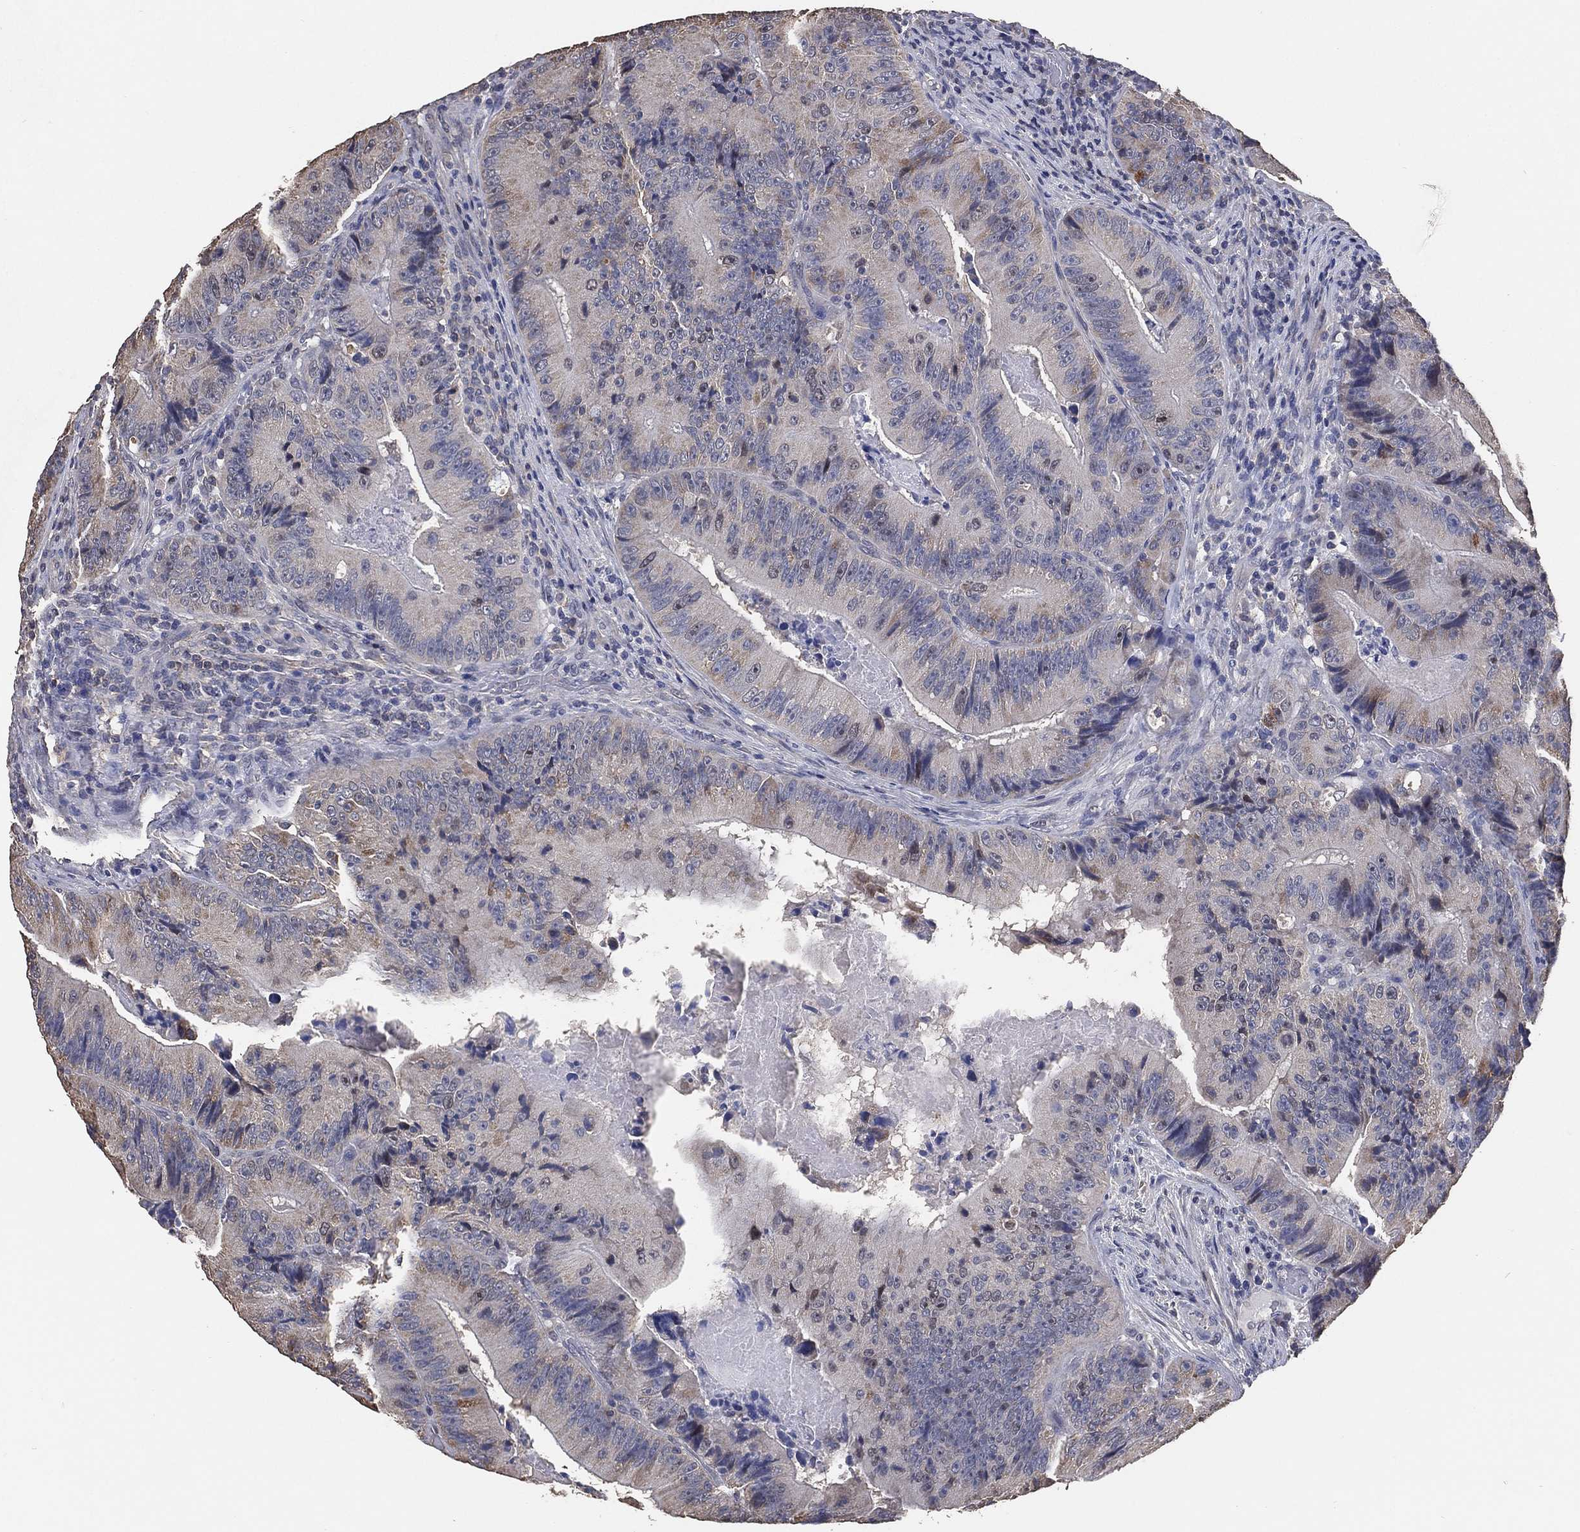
{"staining": {"intensity": "weak", "quantity": "<25%", "location": "cytoplasmic/membranous,nuclear"}, "tissue": "colorectal cancer", "cell_type": "Tumor cells", "image_type": "cancer", "snomed": [{"axis": "morphology", "description": "Adenocarcinoma, NOS"}, {"axis": "topography", "description": "Colon"}], "caption": "This is an immunohistochemistry (IHC) photomicrograph of adenocarcinoma (colorectal). There is no expression in tumor cells.", "gene": "KLK5", "patient": {"sex": "female", "age": 86}}